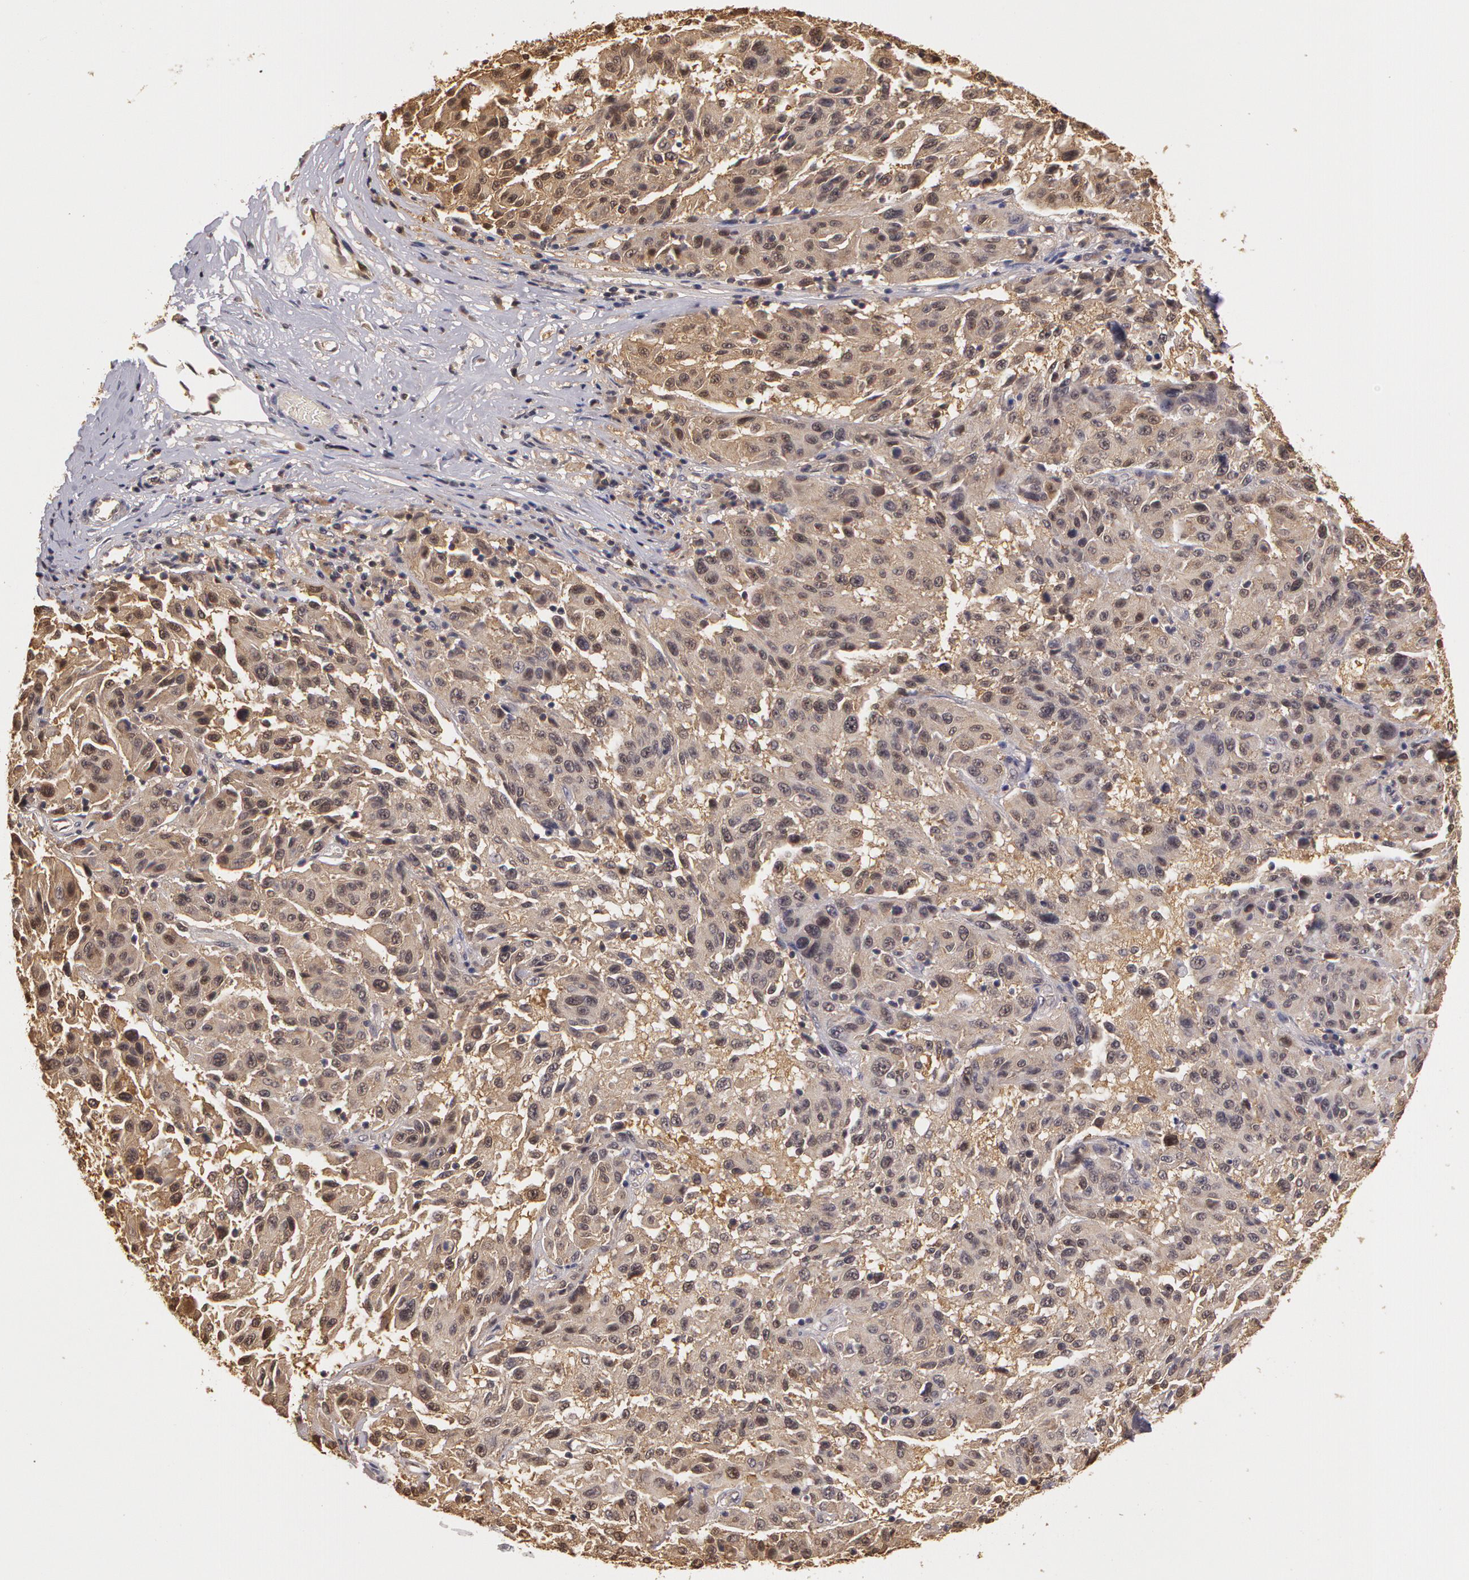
{"staining": {"intensity": "weak", "quantity": ">75%", "location": "cytoplasmic/membranous"}, "tissue": "melanoma", "cell_type": "Tumor cells", "image_type": "cancer", "snomed": [{"axis": "morphology", "description": "Malignant melanoma, NOS"}, {"axis": "topography", "description": "Skin"}], "caption": "IHC (DAB (3,3'-diaminobenzidine)) staining of human melanoma displays weak cytoplasmic/membranous protein staining in approximately >75% of tumor cells. (DAB (3,3'-diaminobenzidine) = brown stain, brightfield microscopy at high magnification).", "gene": "AHSA1", "patient": {"sex": "female", "age": 77}}